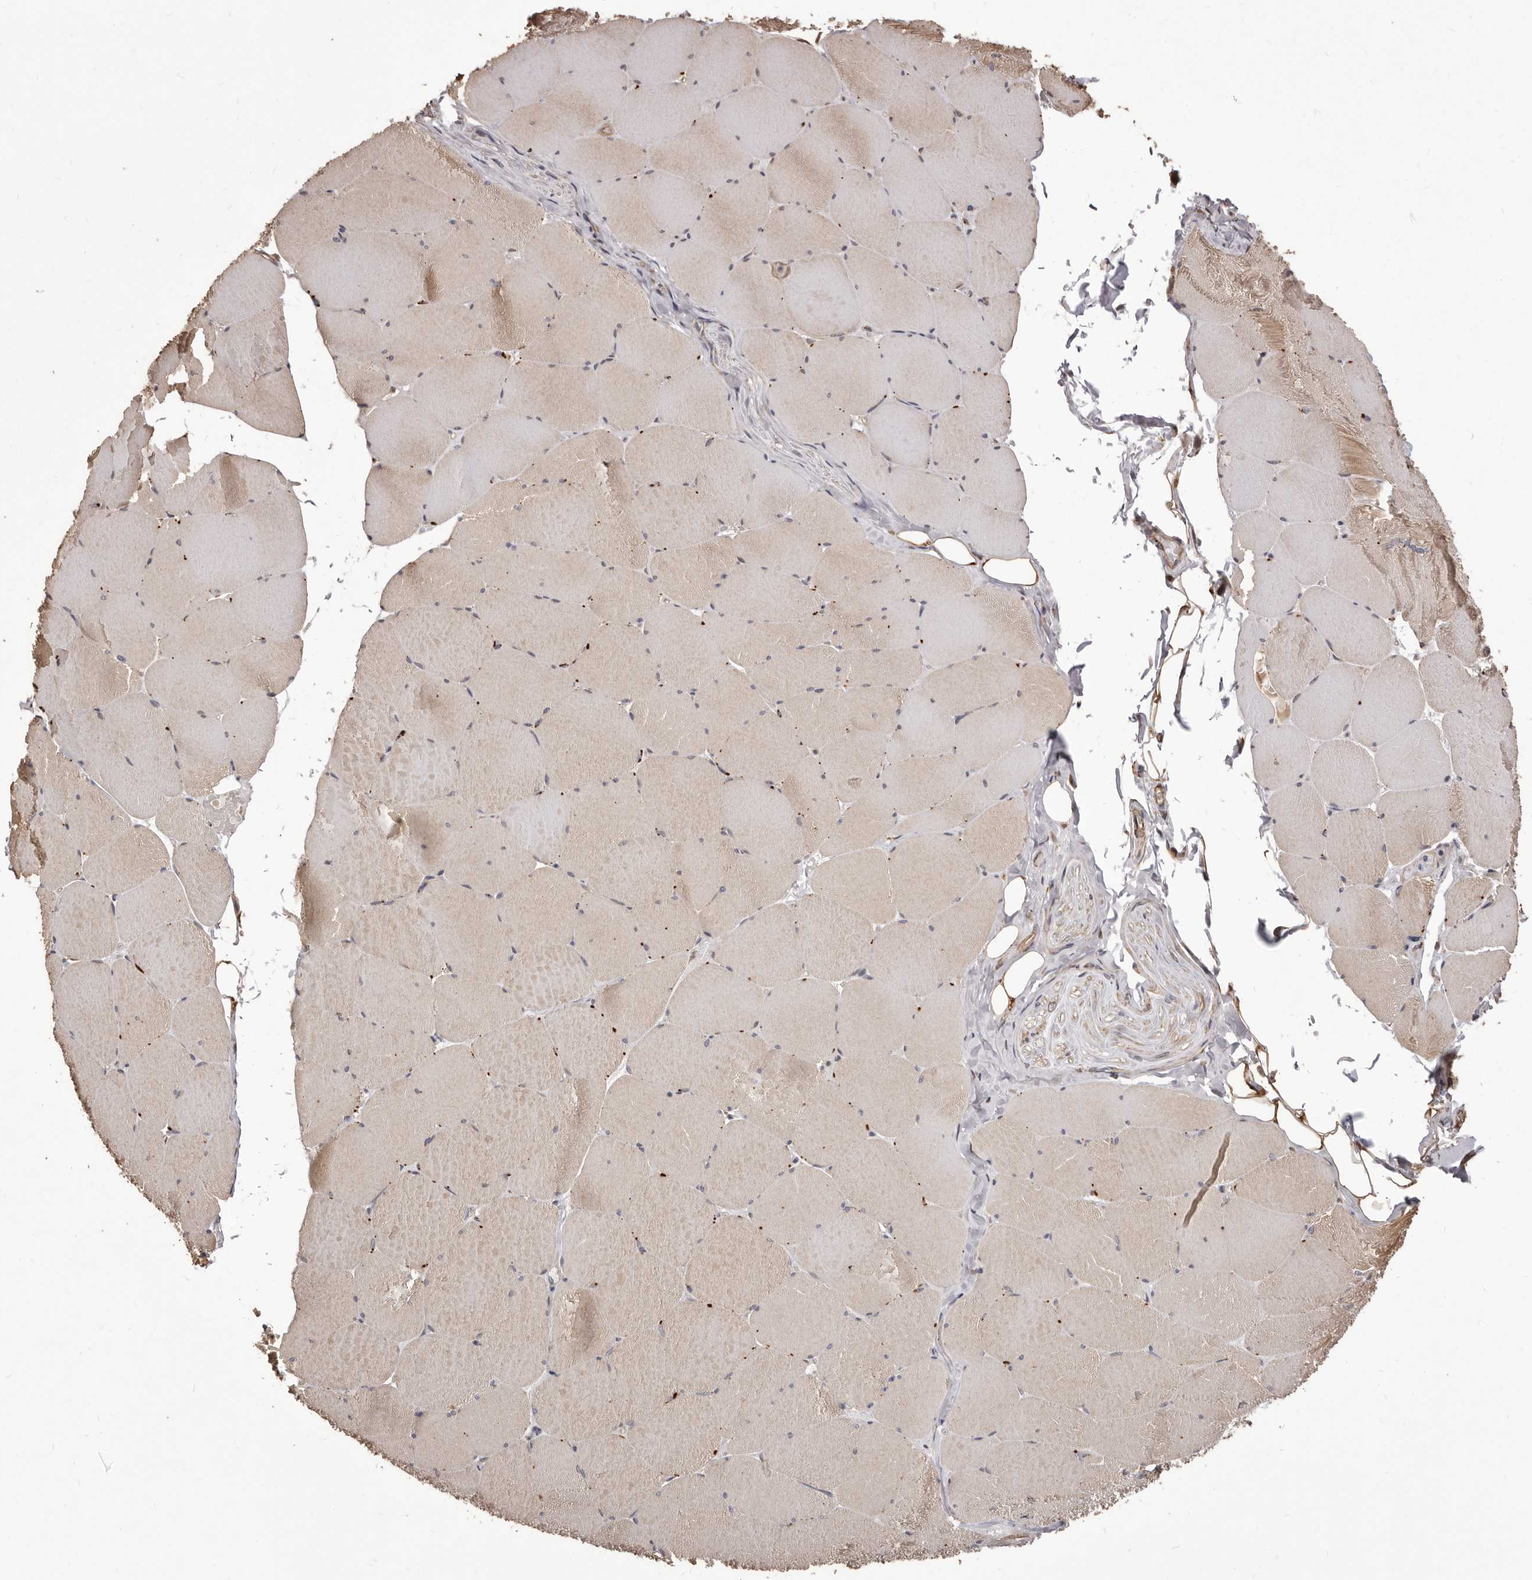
{"staining": {"intensity": "moderate", "quantity": "25%-75%", "location": "cytoplasmic/membranous"}, "tissue": "skeletal muscle", "cell_type": "Myocytes", "image_type": "normal", "snomed": [{"axis": "morphology", "description": "Normal tissue, NOS"}, {"axis": "topography", "description": "Skeletal muscle"}, {"axis": "topography", "description": "Head-Neck"}], "caption": "Moderate cytoplasmic/membranous positivity is identified in approximately 25%-75% of myocytes in normal skeletal muscle. The staining is performed using DAB (3,3'-diaminobenzidine) brown chromogen to label protein expression. The nuclei are counter-stained blue using hematoxylin.", "gene": "ALPK1", "patient": {"sex": "male", "age": 66}}